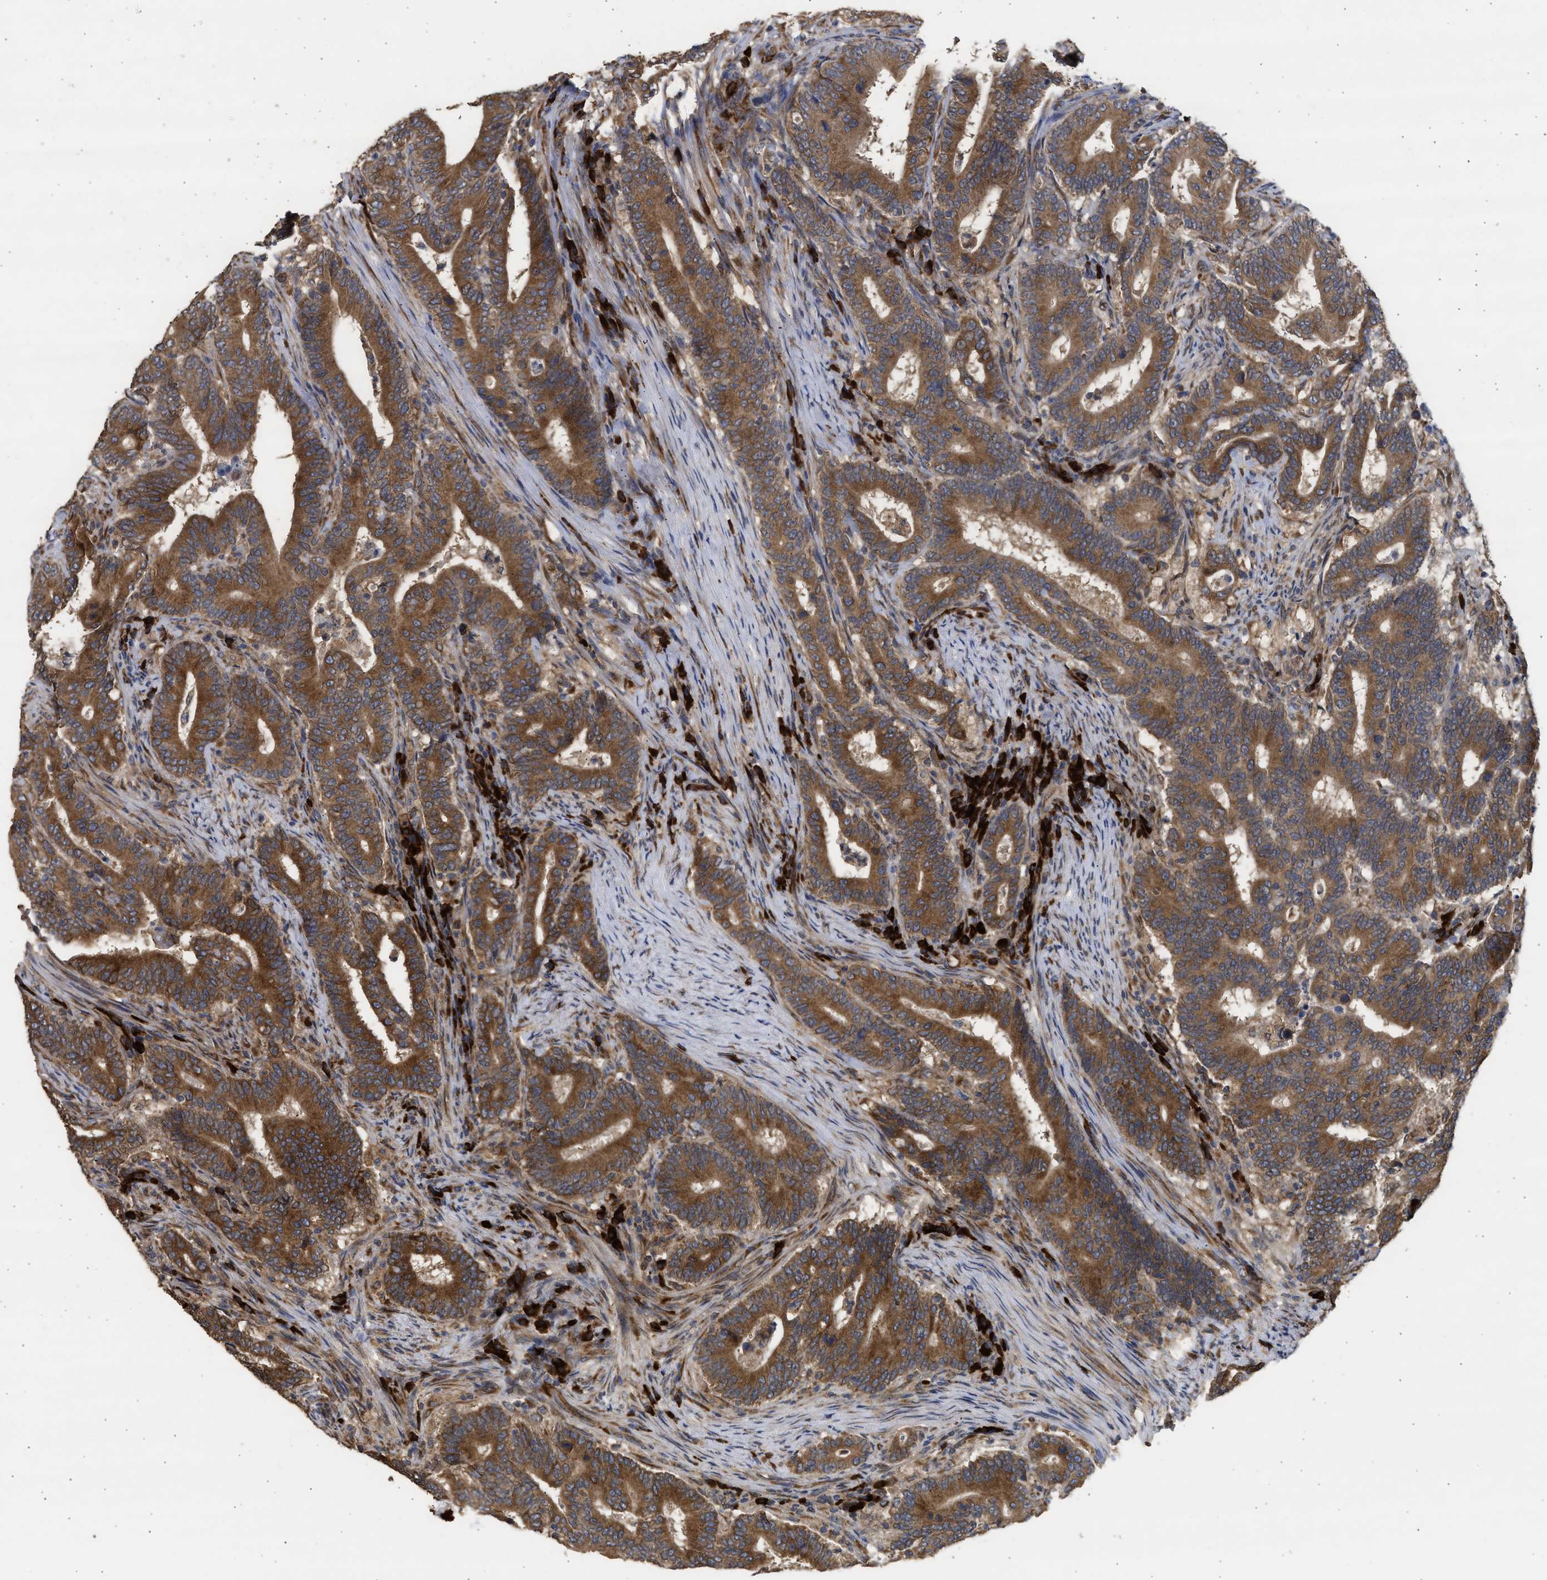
{"staining": {"intensity": "strong", "quantity": ">75%", "location": "cytoplasmic/membranous"}, "tissue": "colorectal cancer", "cell_type": "Tumor cells", "image_type": "cancer", "snomed": [{"axis": "morphology", "description": "Adenocarcinoma, NOS"}, {"axis": "topography", "description": "Colon"}], "caption": "A high amount of strong cytoplasmic/membranous staining is present in approximately >75% of tumor cells in adenocarcinoma (colorectal) tissue.", "gene": "DNAJC1", "patient": {"sex": "female", "age": 66}}